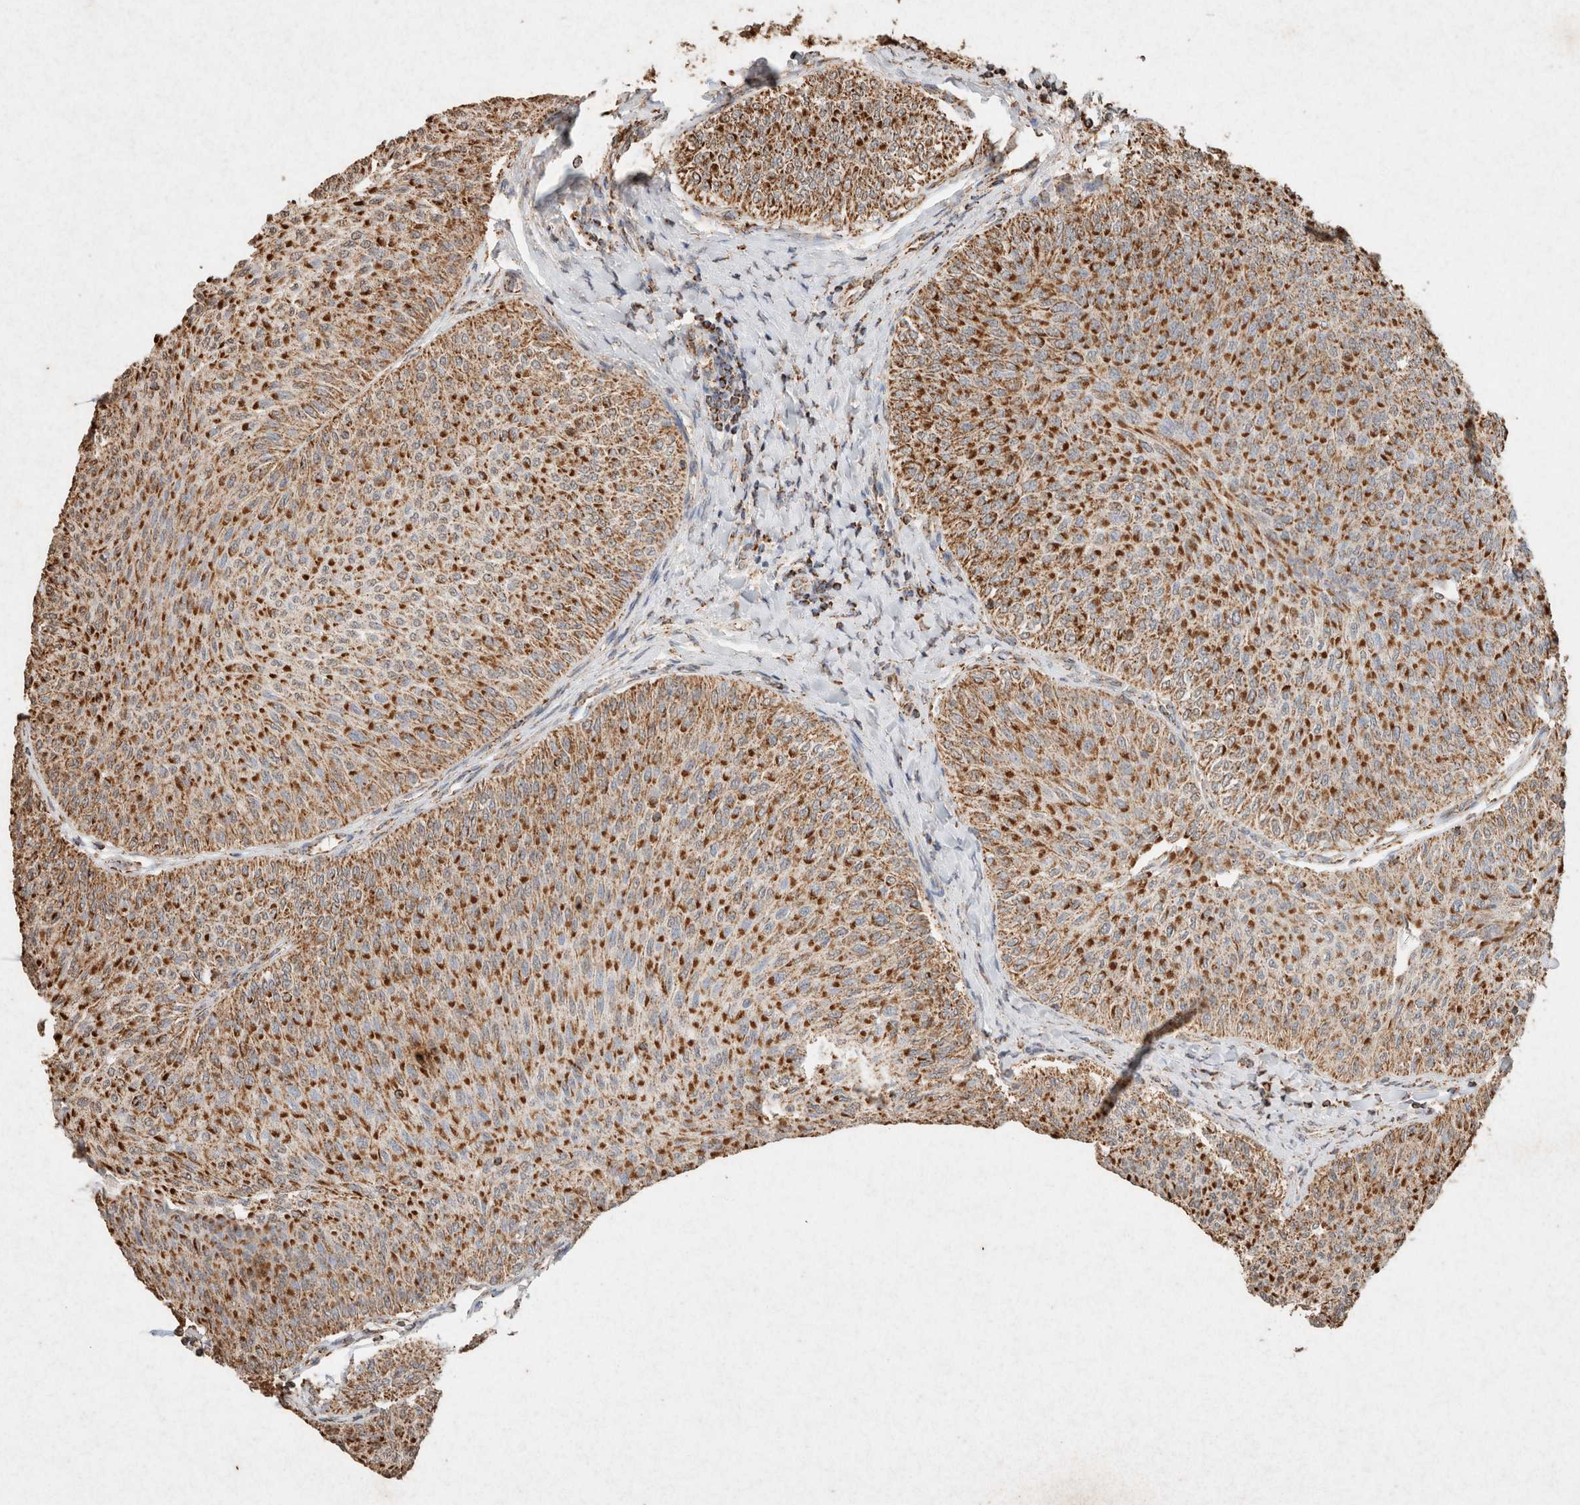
{"staining": {"intensity": "strong", "quantity": ">75%", "location": "cytoplasmic/membranous"}, "tissue": "urothelial cancer", "cell_type": "Tumor cells", "image_type": "cancer", "snomed": [{"axis": "morphology", "description": "Urothelial carcinoma, Low grade"}, {"axis": "topography", "description": "Urinary bladder"}], "caption": "Protein staining shows strong cytoplasmic/membranous expression in about >75% of tumor cells in urothelial cancer.", "gene": "SDC2", "patient": {"sex": "male", "age": 78}}